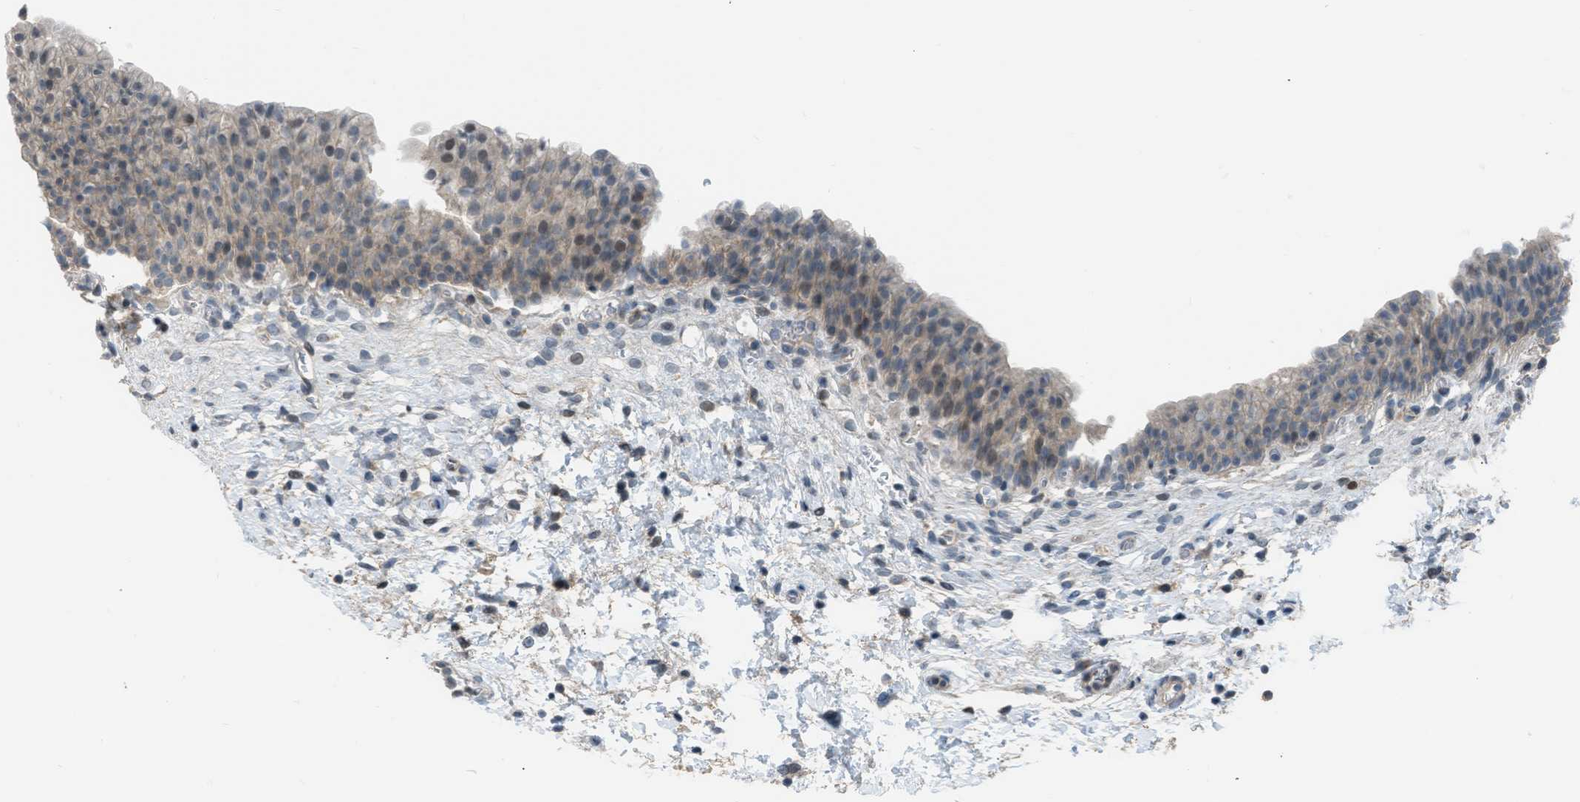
{"staining": {"intensity": "weak", "quantity": ">75%", "location": "cytoplasmic/membranous,nuclear"}, "tissue": "urinary bladder", "cell_type": "Urothelial cells", "image_type": "normal", "snomed": [{"axis": "morphology", "description": "Normal tissue, NOS"}, {"axis": "topography", "description": "Urinary bladder"}], "caption": "Immunohistochemistry (IHC) histopathology image of normal urinary bladder stained for a protein (brown), which demonstrates low levels of weak cytoplasmic/membranous,nuclear staining in about >75% of urothelial cells.", "gene": "TTBK2", "patient": {"sex": "male", "age": 37}}